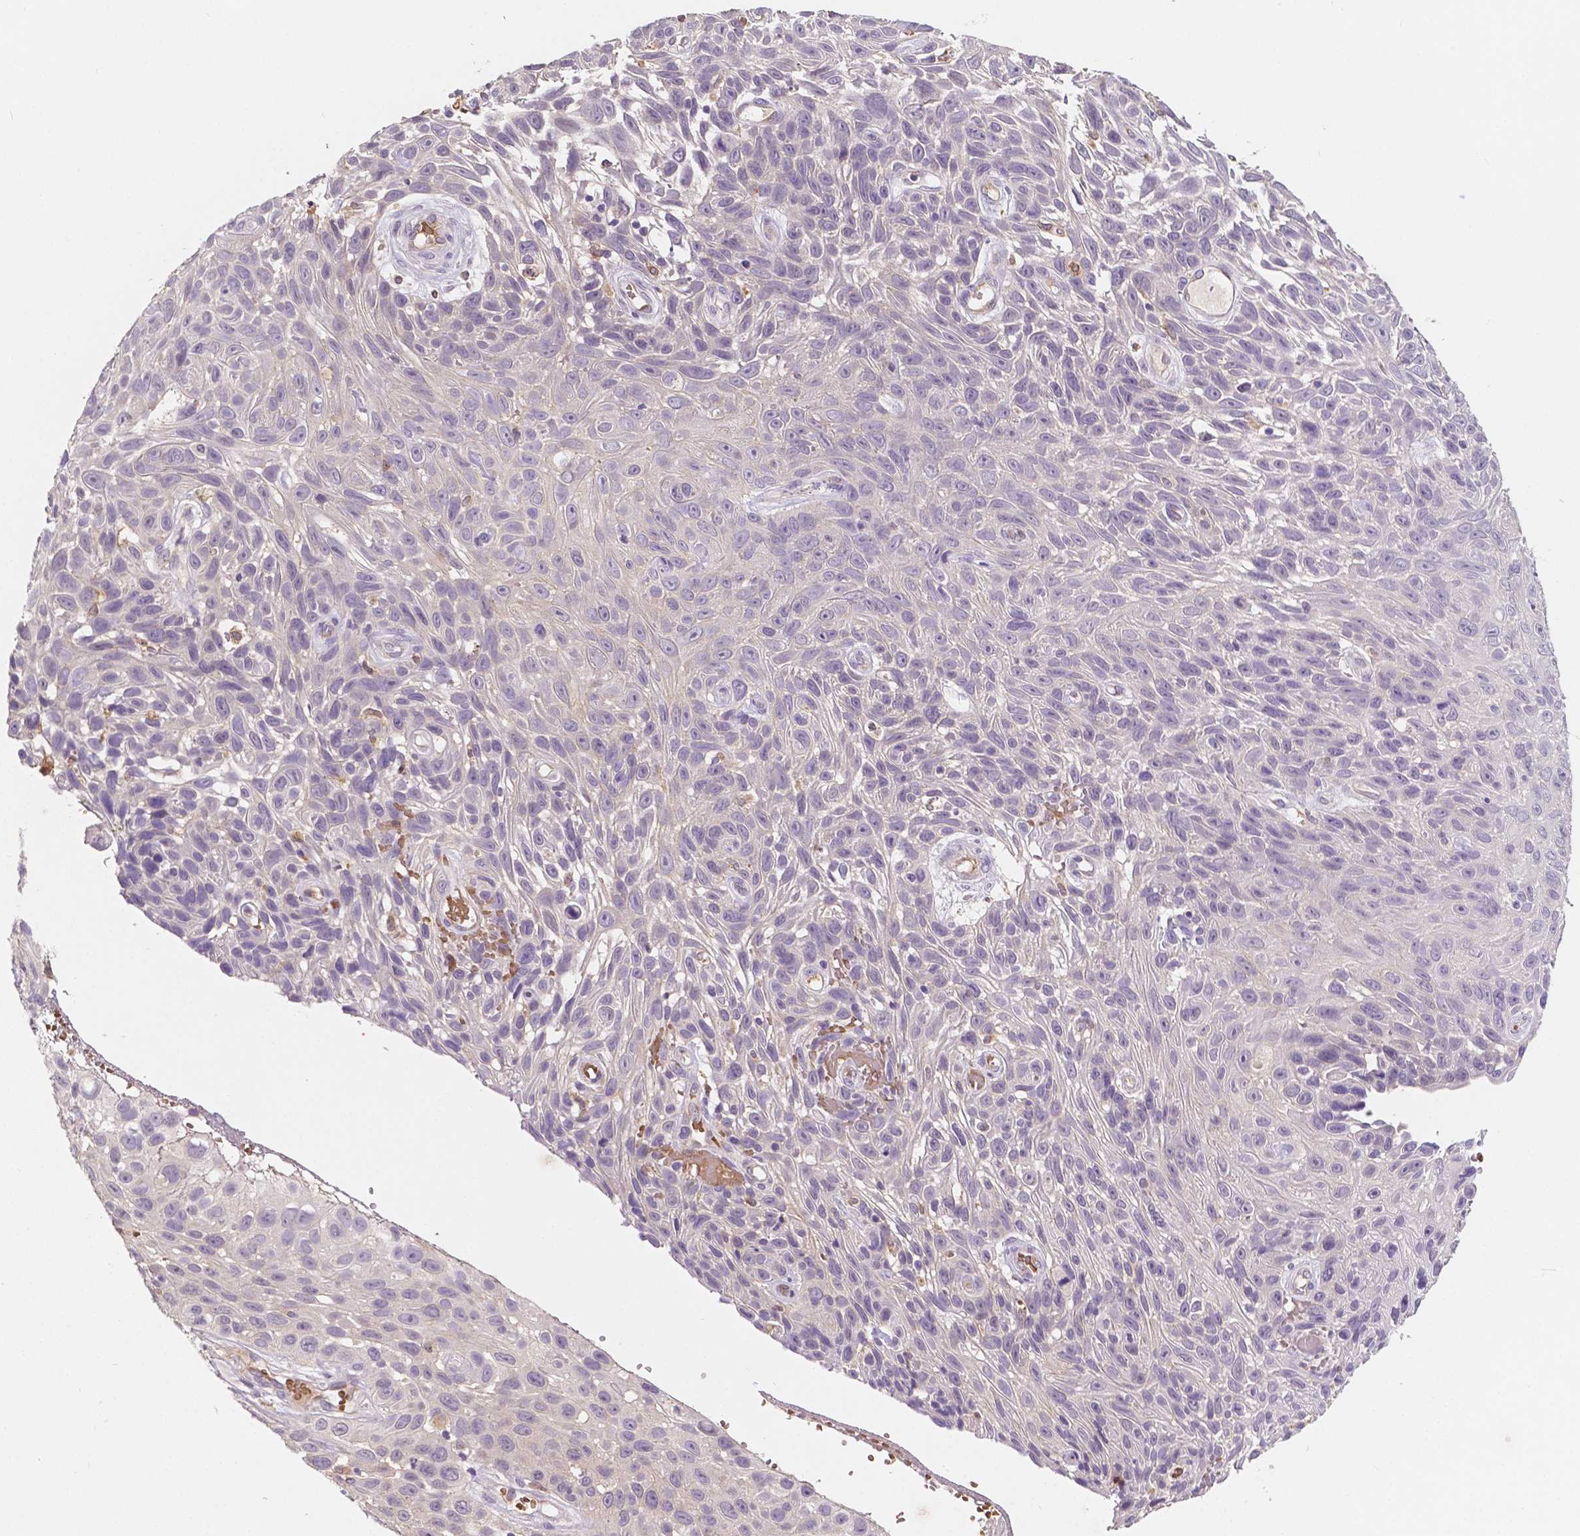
{"staining": {"intensity": "negative", "quantity": "none", "location": "none"}, "tissue": "skin cancer", "cell_type": "Tumor cells", "image_type": "cancer", "snomed": [{"axis": "morphology", "description": "Squamous cell carcinoma, NOS"}, {"axis": "topography", "description": "Skin"}], "caption": "Human skin squamous cell carcinoma stained for a protein using immunohistochemistry (IHC) exhibits no staining in tumor cells.", "gene": "SLC22A4", "patient": {"sex": "male", "age": 82}}